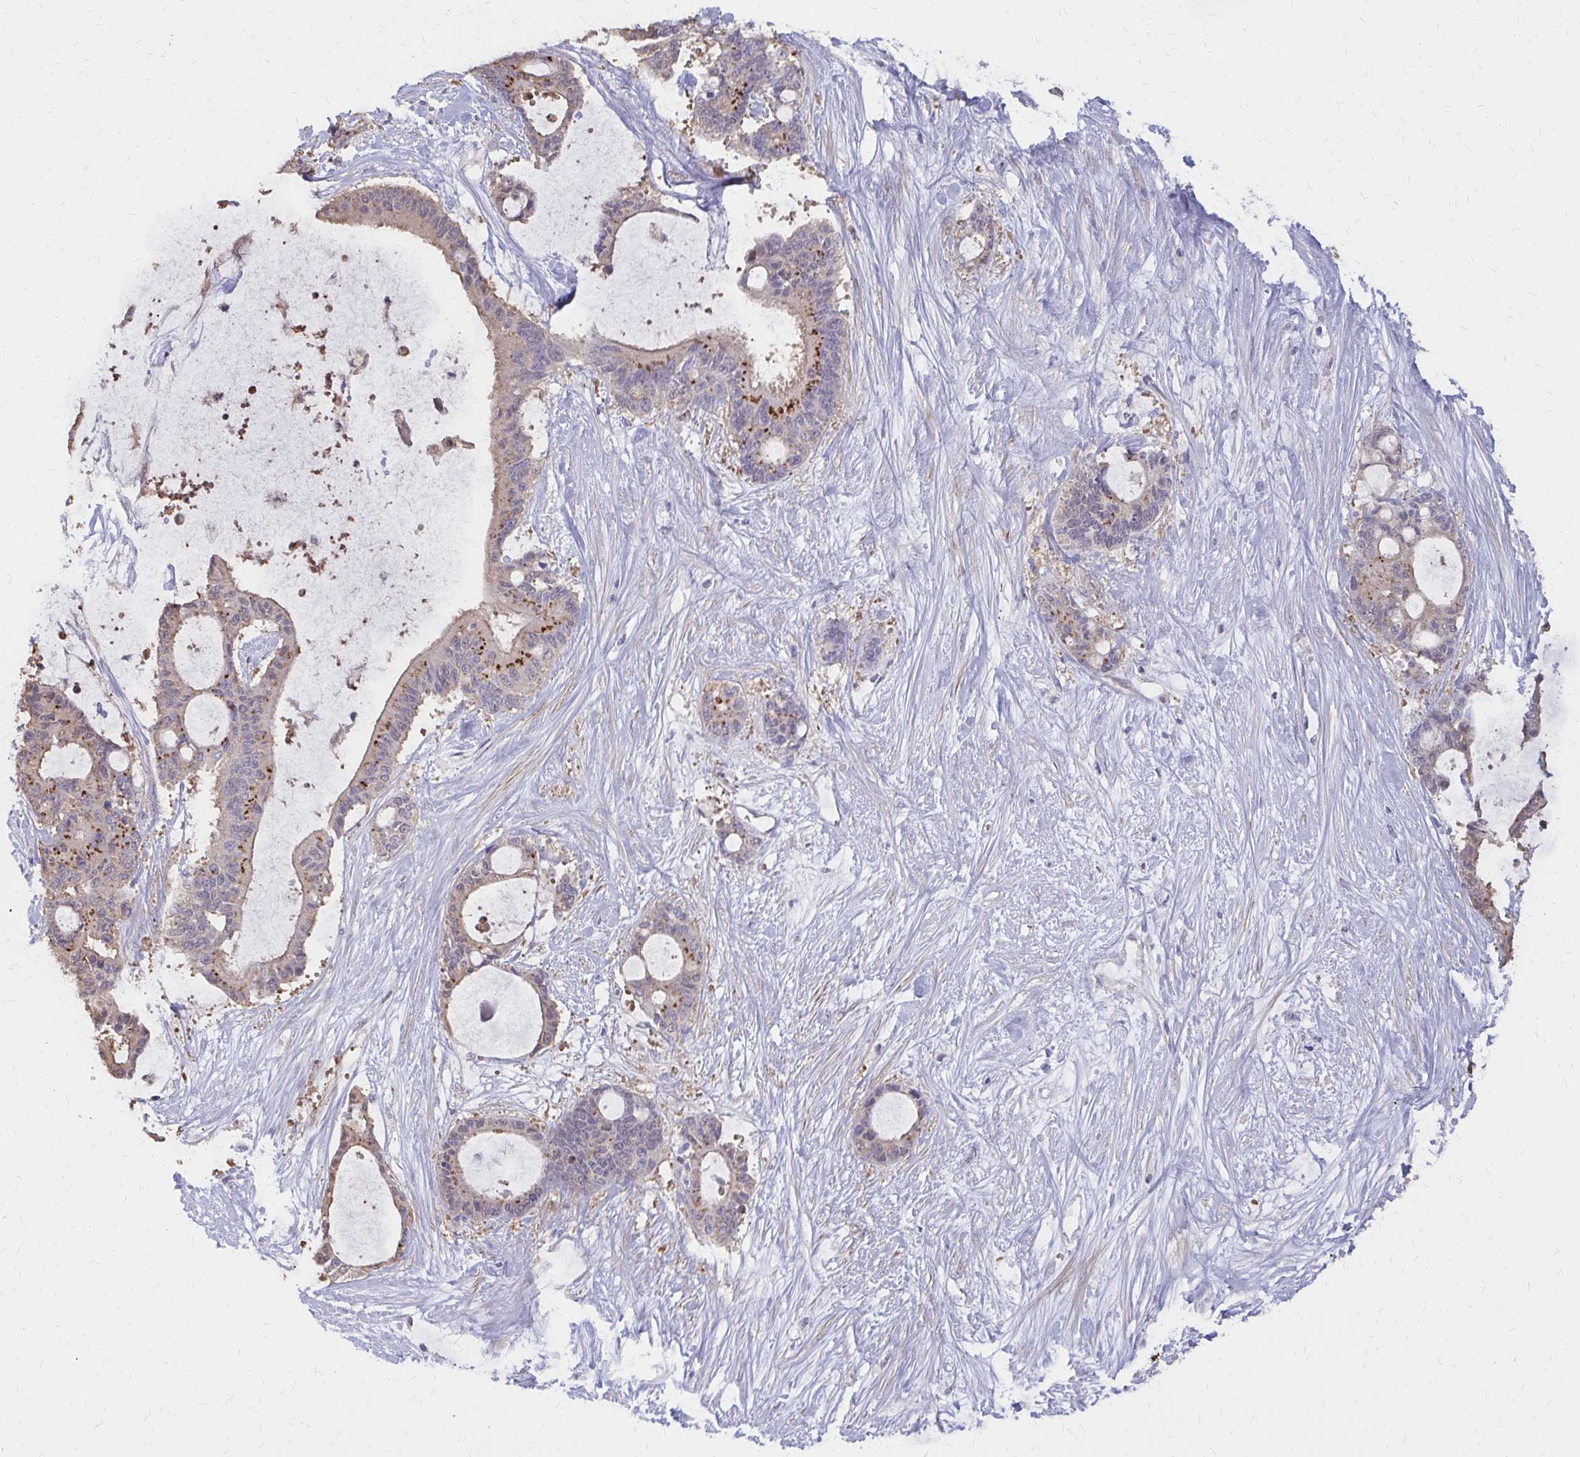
{"staining": {"intensity": "strong", "quantity": "25%-75%", "location": "cytoplasmic/membranous"}, "tissue": "liver cancer", "cell_type": "Tumor cells", "image_type": "cancer", "snomed": [{"axis": "morphology", "description": "Normal tissue, NOS"}, {"axis": "morphology", "description": "Cholangiocarcinoma"}, {"axis": "topography", "description": "Liver"}, {"axis": "topography", "description": "Peripheral nerve tissue"}], "caption": "There is high levels of strong cytoplasmic/membranous expression in tumor cells of liver cholangiocarcinoma, as demonstrated by immunohistochemical staining (brown color).", "gene": "IFI44L", "patient": {"sex": "female", "age": 73}}